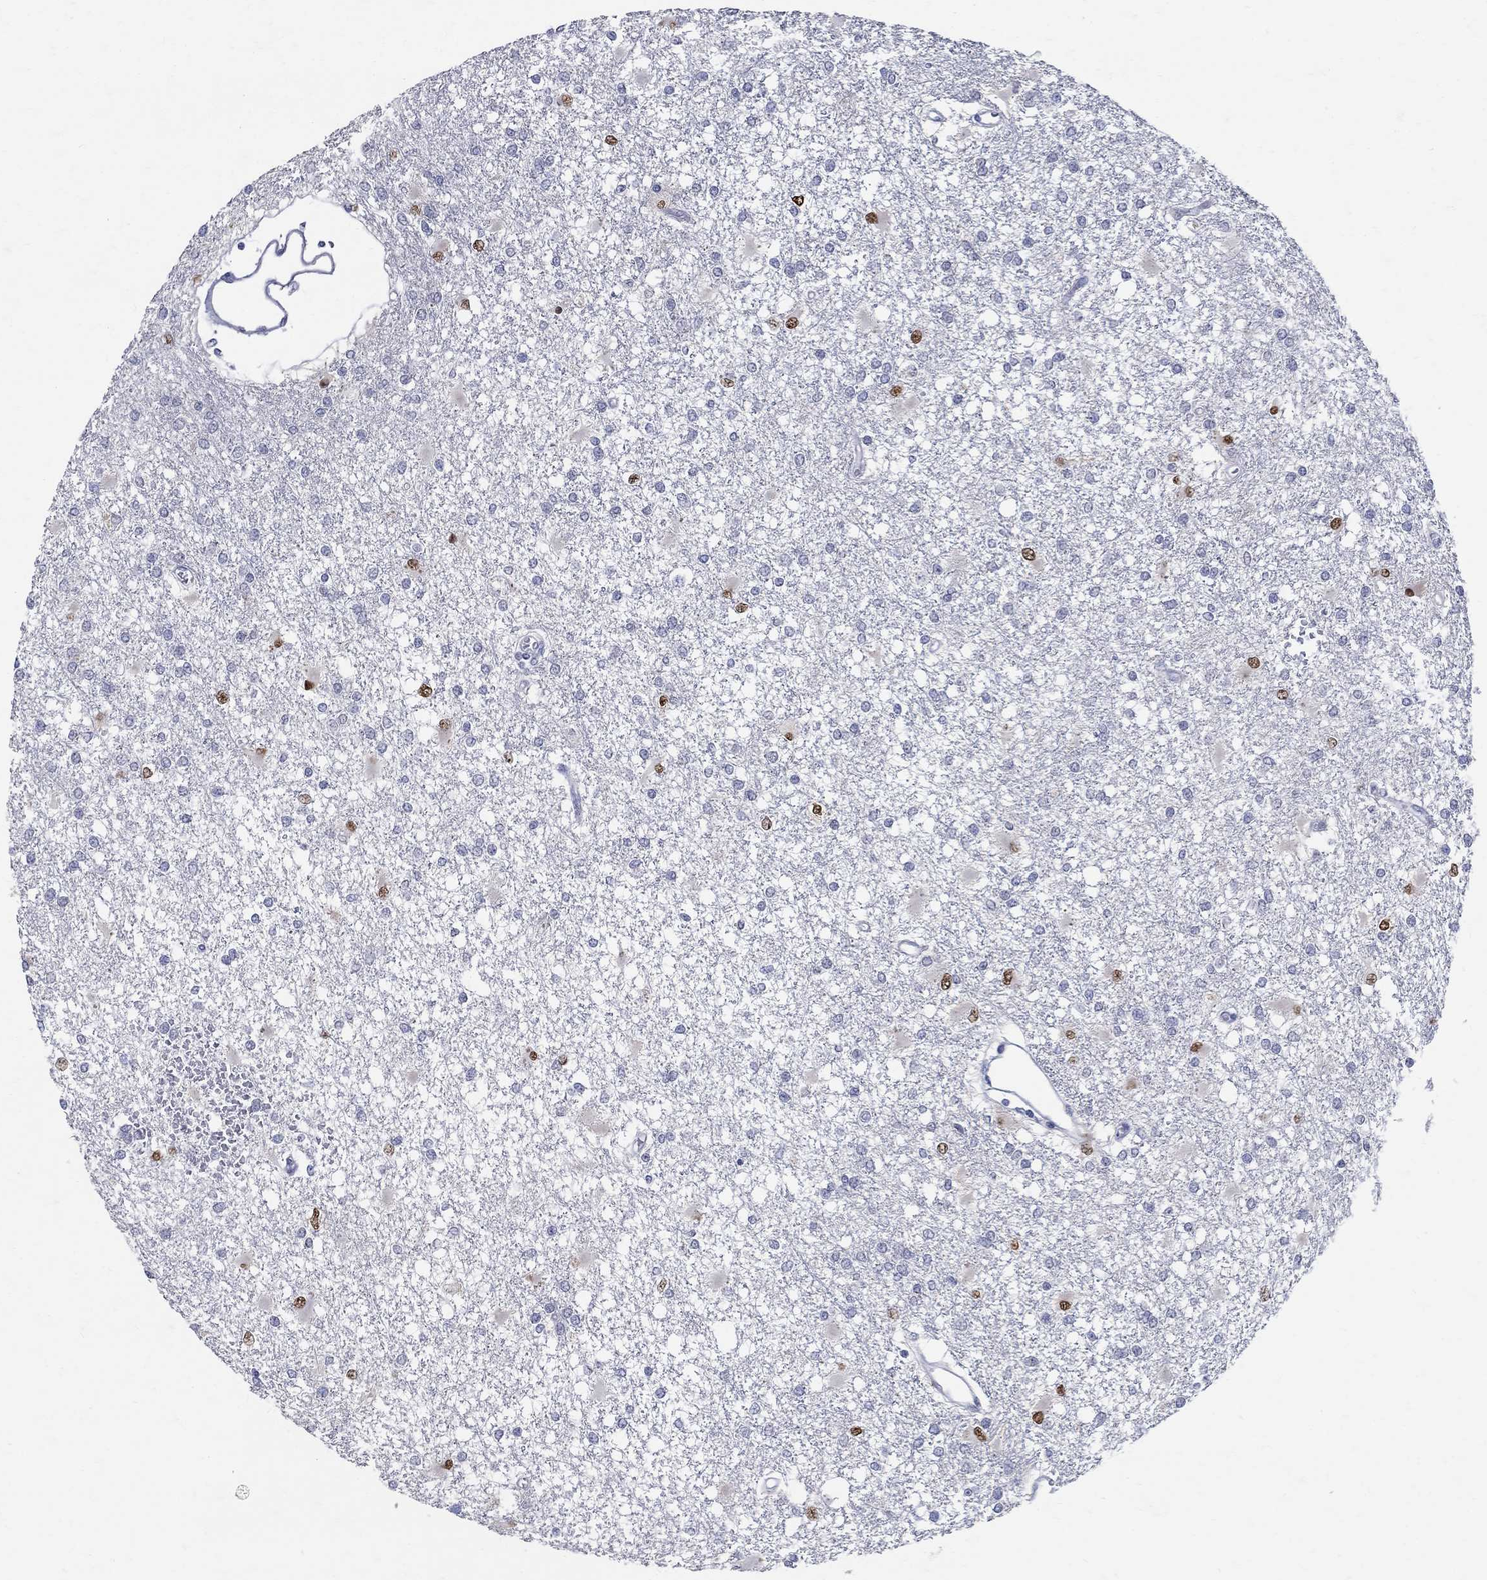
{"staining": {"intensity": "moderate", "quantity": "<25%", "location": "nuclear"}, "tissue": "glioma", "cell_type": "Tumor cells", "image_type": "cancer", "snomed": [{"axis": "morphology", "description": "Glioma, malignant, High grade"}, {"axis": "topography", "description": "Cerebral cortex"}], "caption": "Protein expression by immunohistochemistry shows moderate nuclear staining in approximately <25% of tumor cells in glioma.", "gene": "SOX2", "patient": {"sex": "male", "age": 79}}